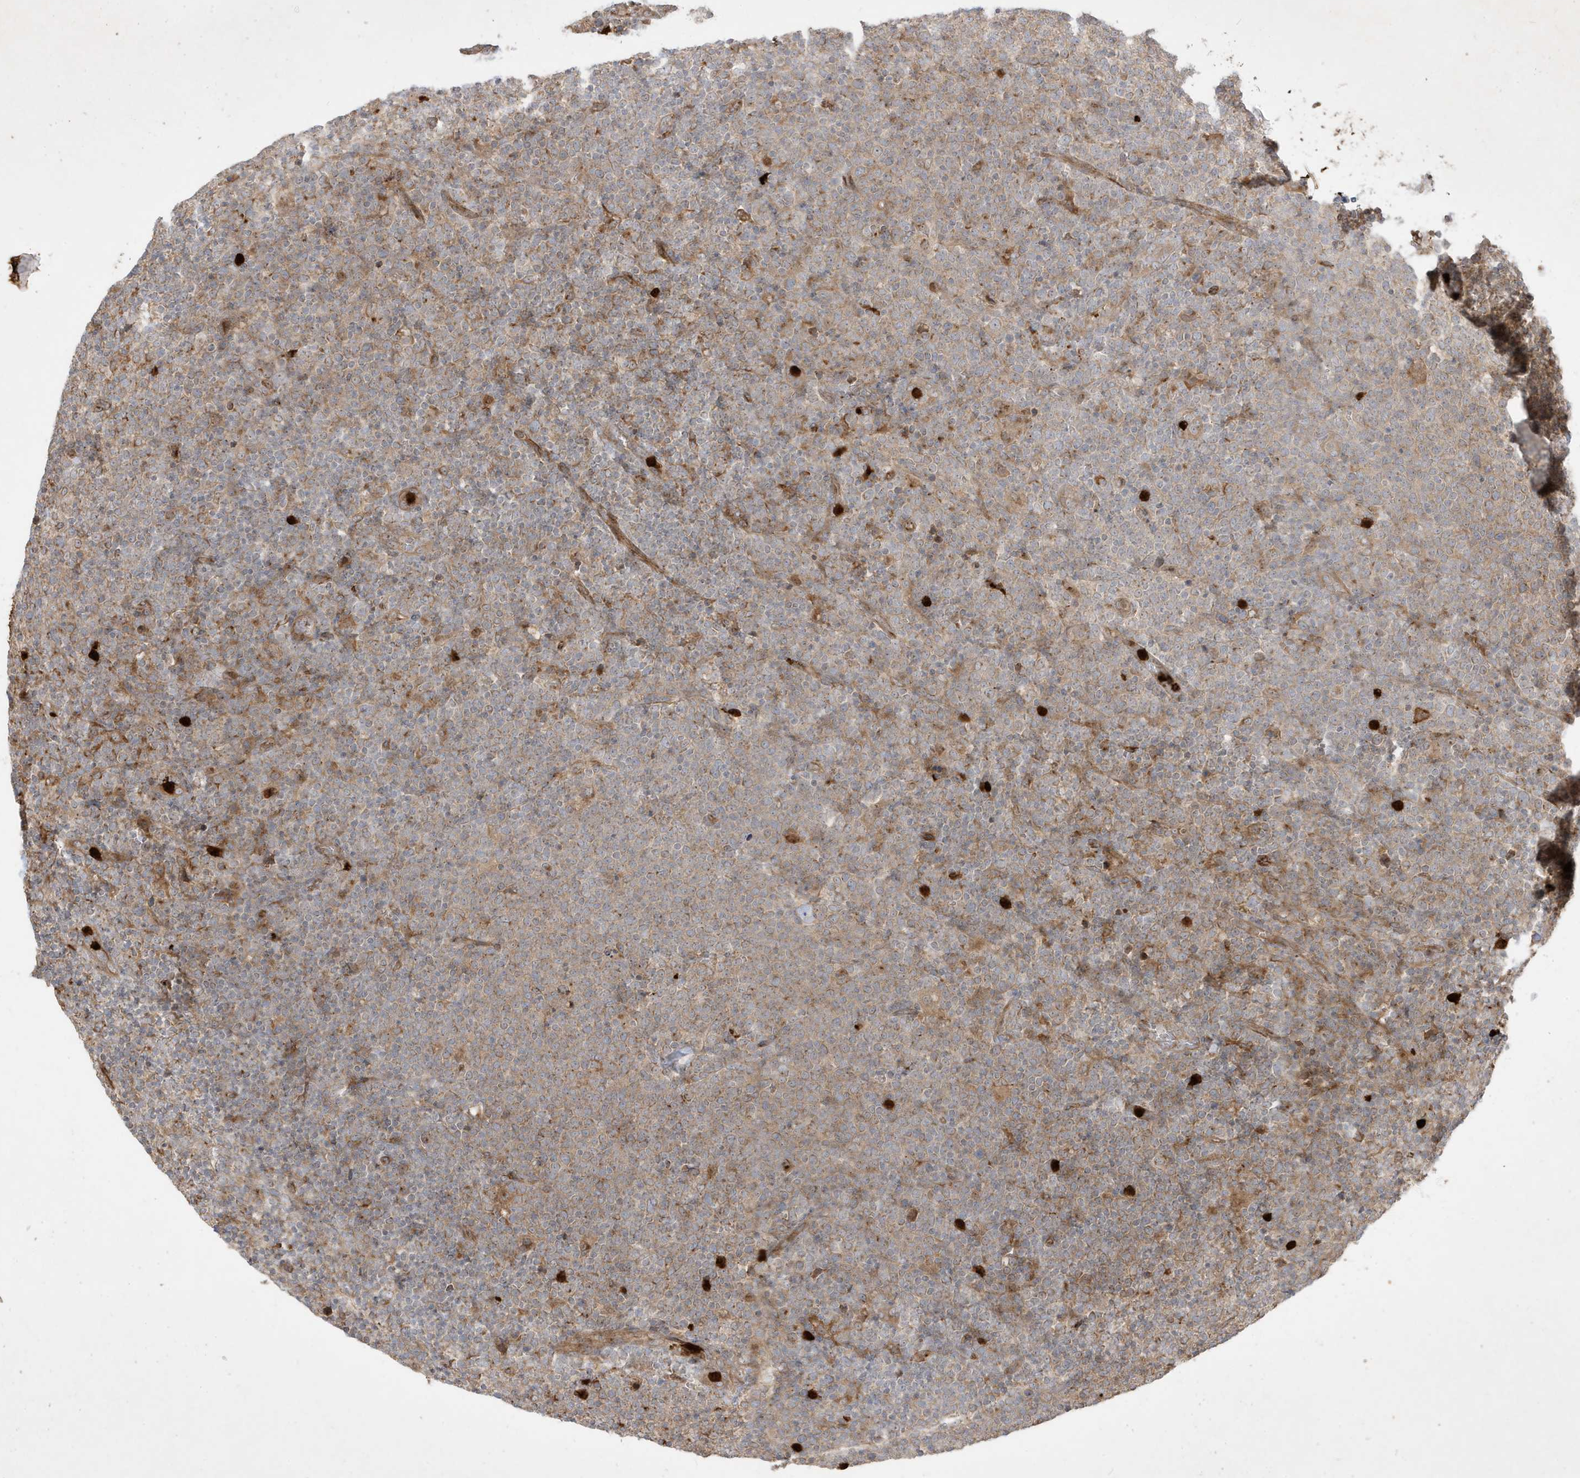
{"staining": {"intensity": "weak", "quantity": "25%-75%", "location": "cytoplasmic/membranous"}, "tissue": "lymphoma", "cell_type": "Tumor cells", "image_type": "cancer", "snomed": [{"axis": "morphology", "description": "Malignant lymphoma, non-Hodgkin's type, High grade"}, {"axis": "topography", "description": "Lymph node"}], "caption": "DAB (3,3'-diaminobenzidine) immunohistochemical staining of lymphoma reveals weak cytoplasmic/membranous protein expression in approximately 25%-75% of tumor cells.", "gene": "IFT57", "patient": {"sex": "male", "age": 61}}